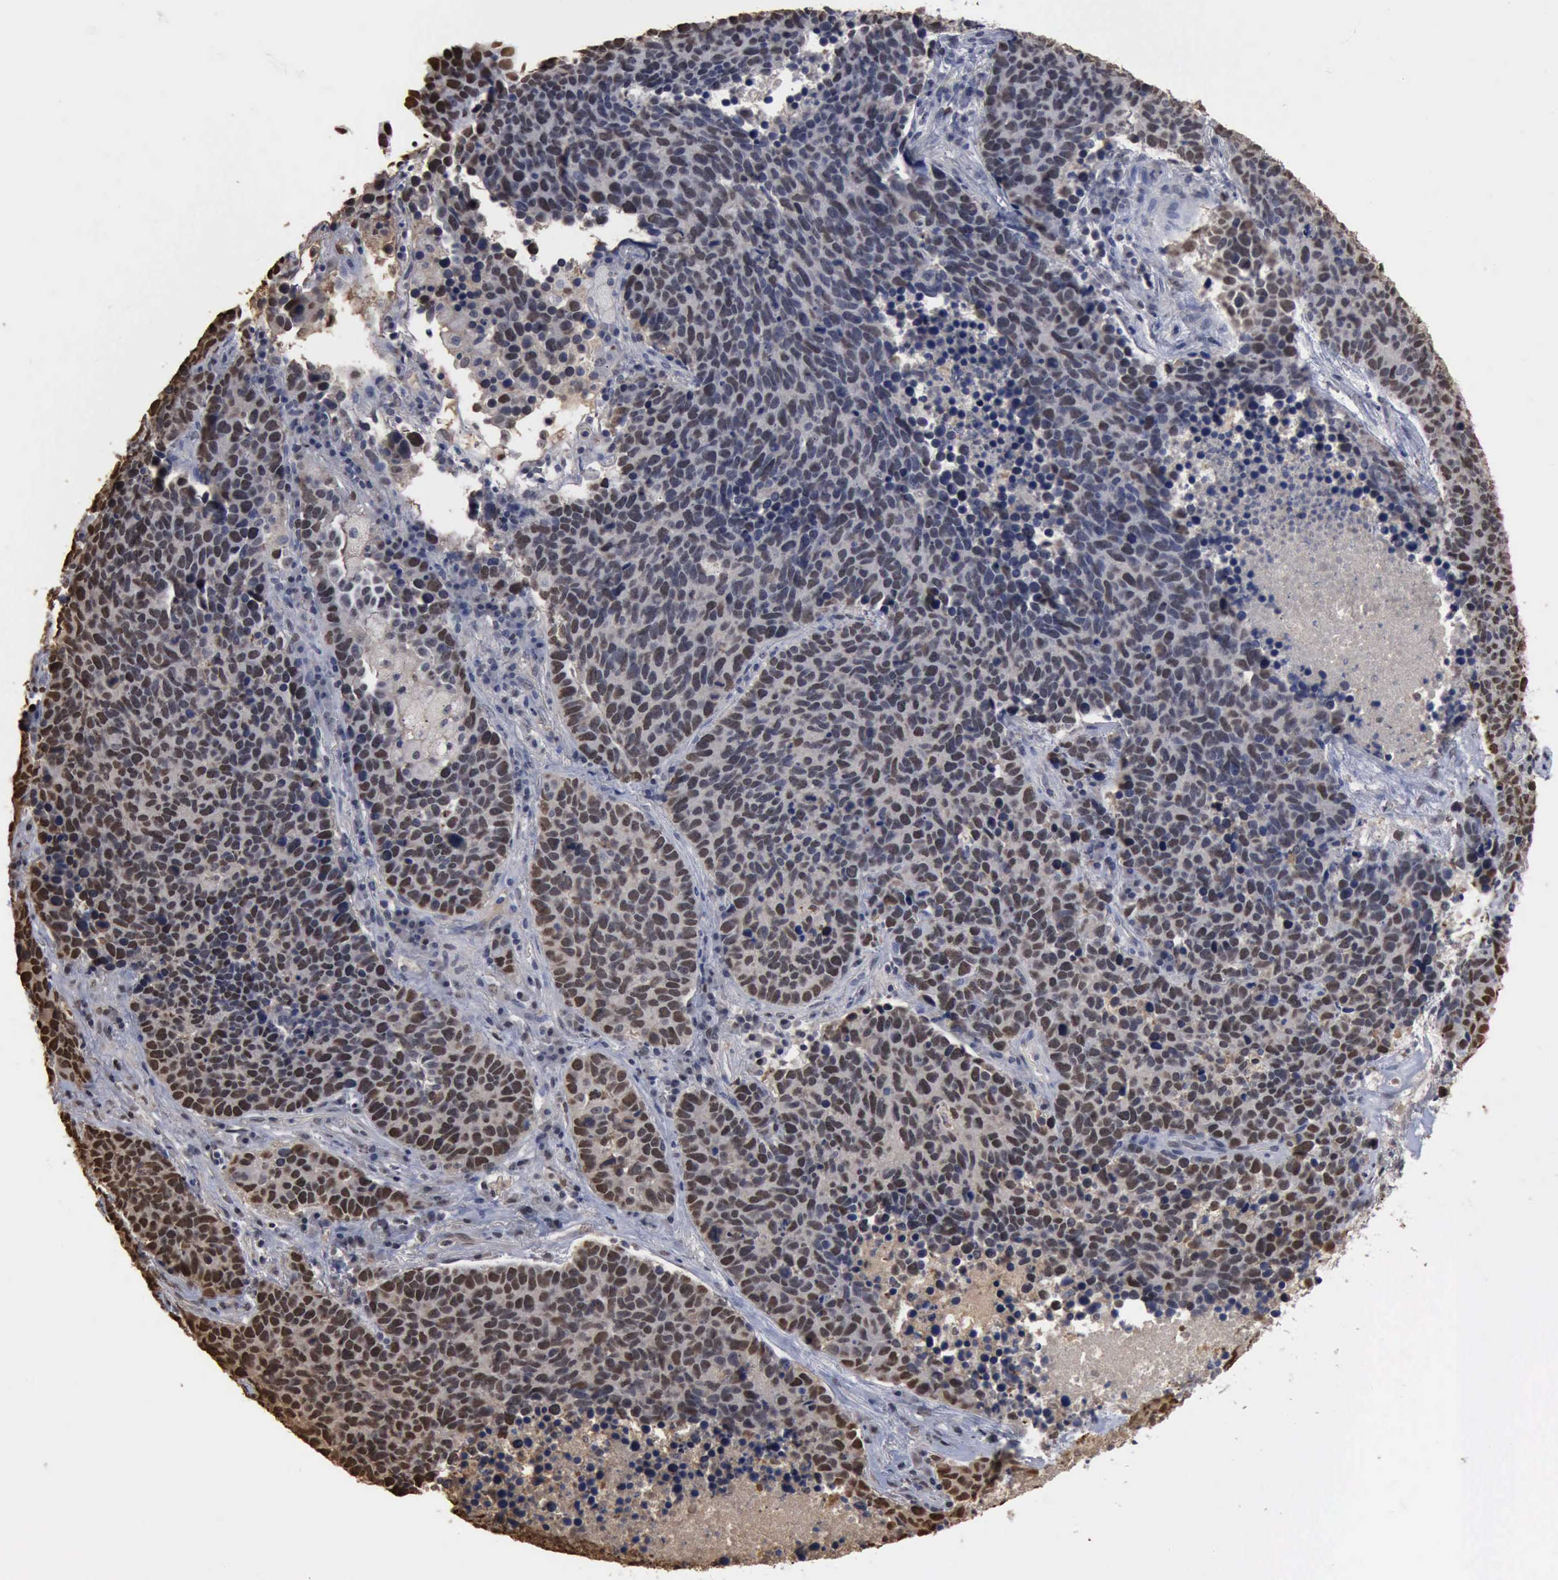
{"staining": {"intensity": "weak", "quantity": "25%-75%", "location": "nuclear"}, "tissue": "lung cancer", "cell_type": "Tumor cells", "image_type": "cancer", "snomed": [{"axis": "morphology", "description": "Neoplasm, malignant, NOS"}, {"axis": "topography", "description": "Lung"}], "caption": "A brown stain labels weak nuclear positivity of a protein in human lung malignant neoplasm tumor cells.", "gene": "PCNA", "patient": {"sex": "female", "age": 75}}